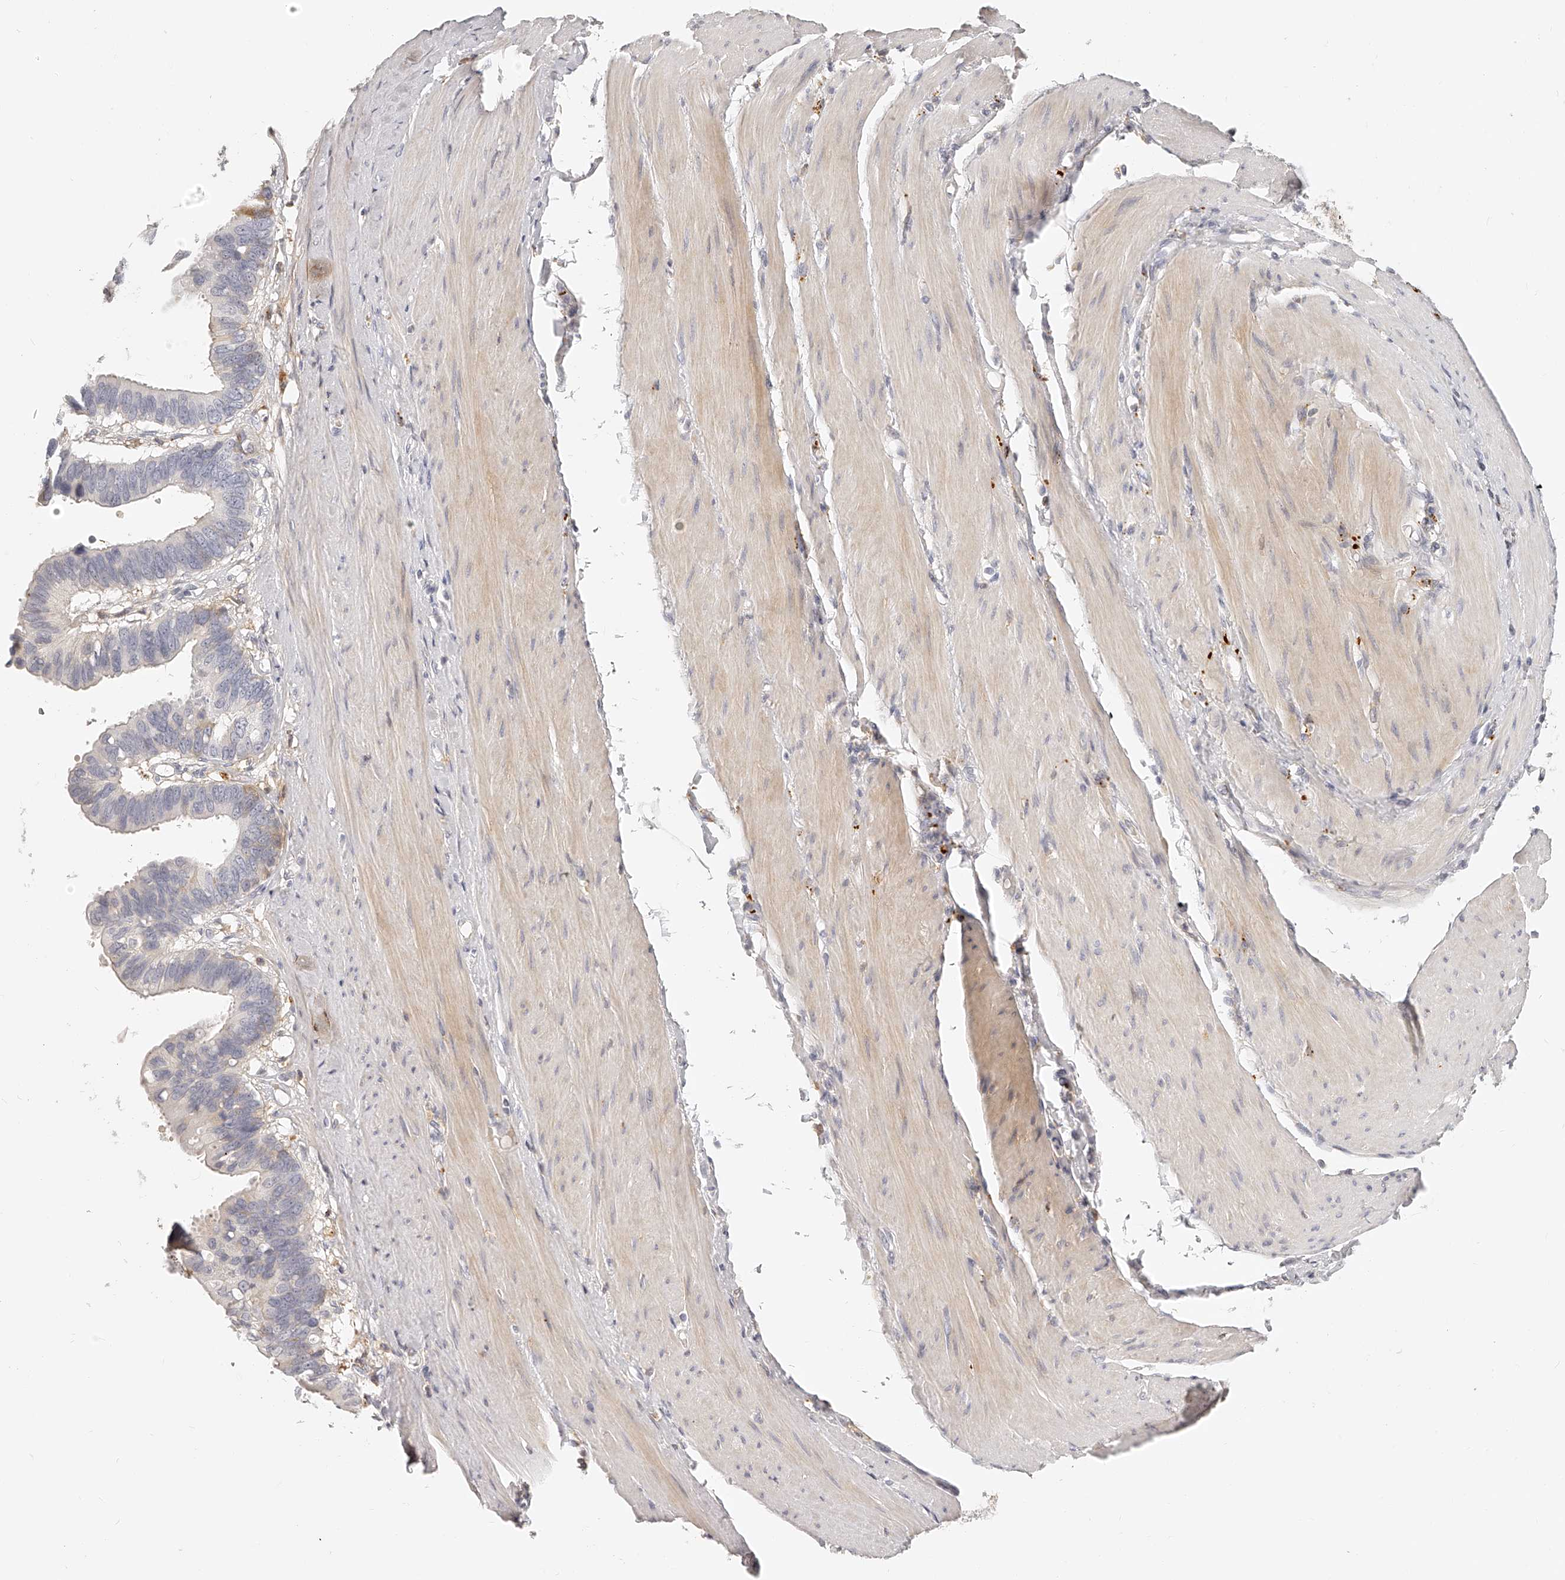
{"staining": {"intensity": "weak", "quantity": "<25%", "location": "cytoplasmic/membranous"}, "tissue": "pancreatic cancer", "cell_type": "Tumor cells", "image_type": "cancer", "snomed": [{"axis": "morphology", "description": "Adenocarcinoma, NOS"}, {"axis": "topography", "description": "Pancreas"}], "caption": "Immunohistochemistry of human pancreatic cancer reveals no expression in tumor cells.", "gene": "ITGB3", "patient": {"sex": "female", "age": 56}}